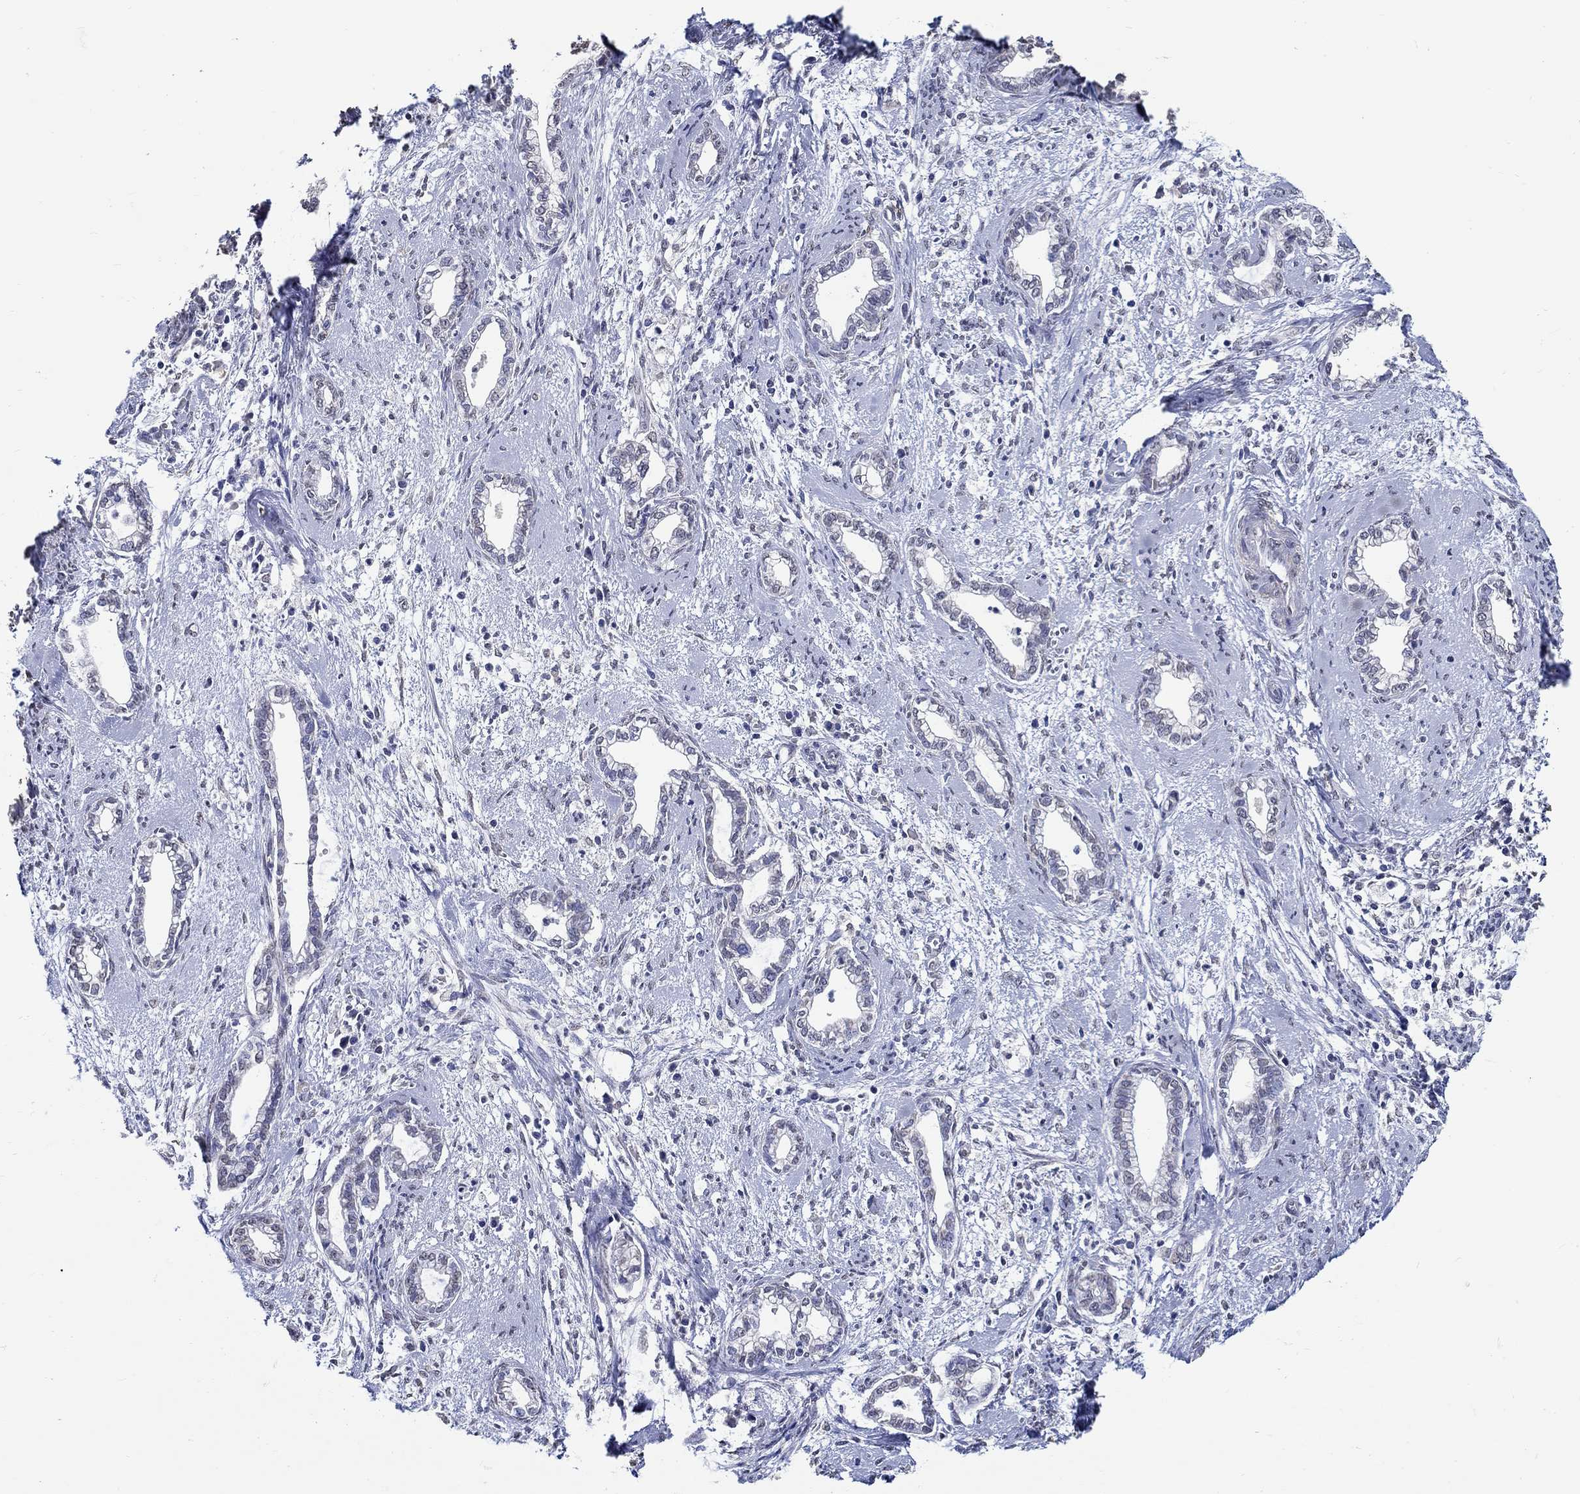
{"staining": {"intensity": "negative", "quantity": "none", "location": "none"}, "tissue": "cervical cancer", "cell_type": "Tumor cells", "image_type": "cancer", "snomed": [{"axis": "morphology", "description": "Adenocarcinoma, NOS"}, {"axis": "topography", "description": "Cervix"}], "caption": "Immunohistochemistry (IHC) histopathology image of human cervical adenocarcinoma stained for a protein (brown), which shows no staining in tumor cells.", "gene": "PDE1B", "patient": {"sex": "female", "age": 62}}